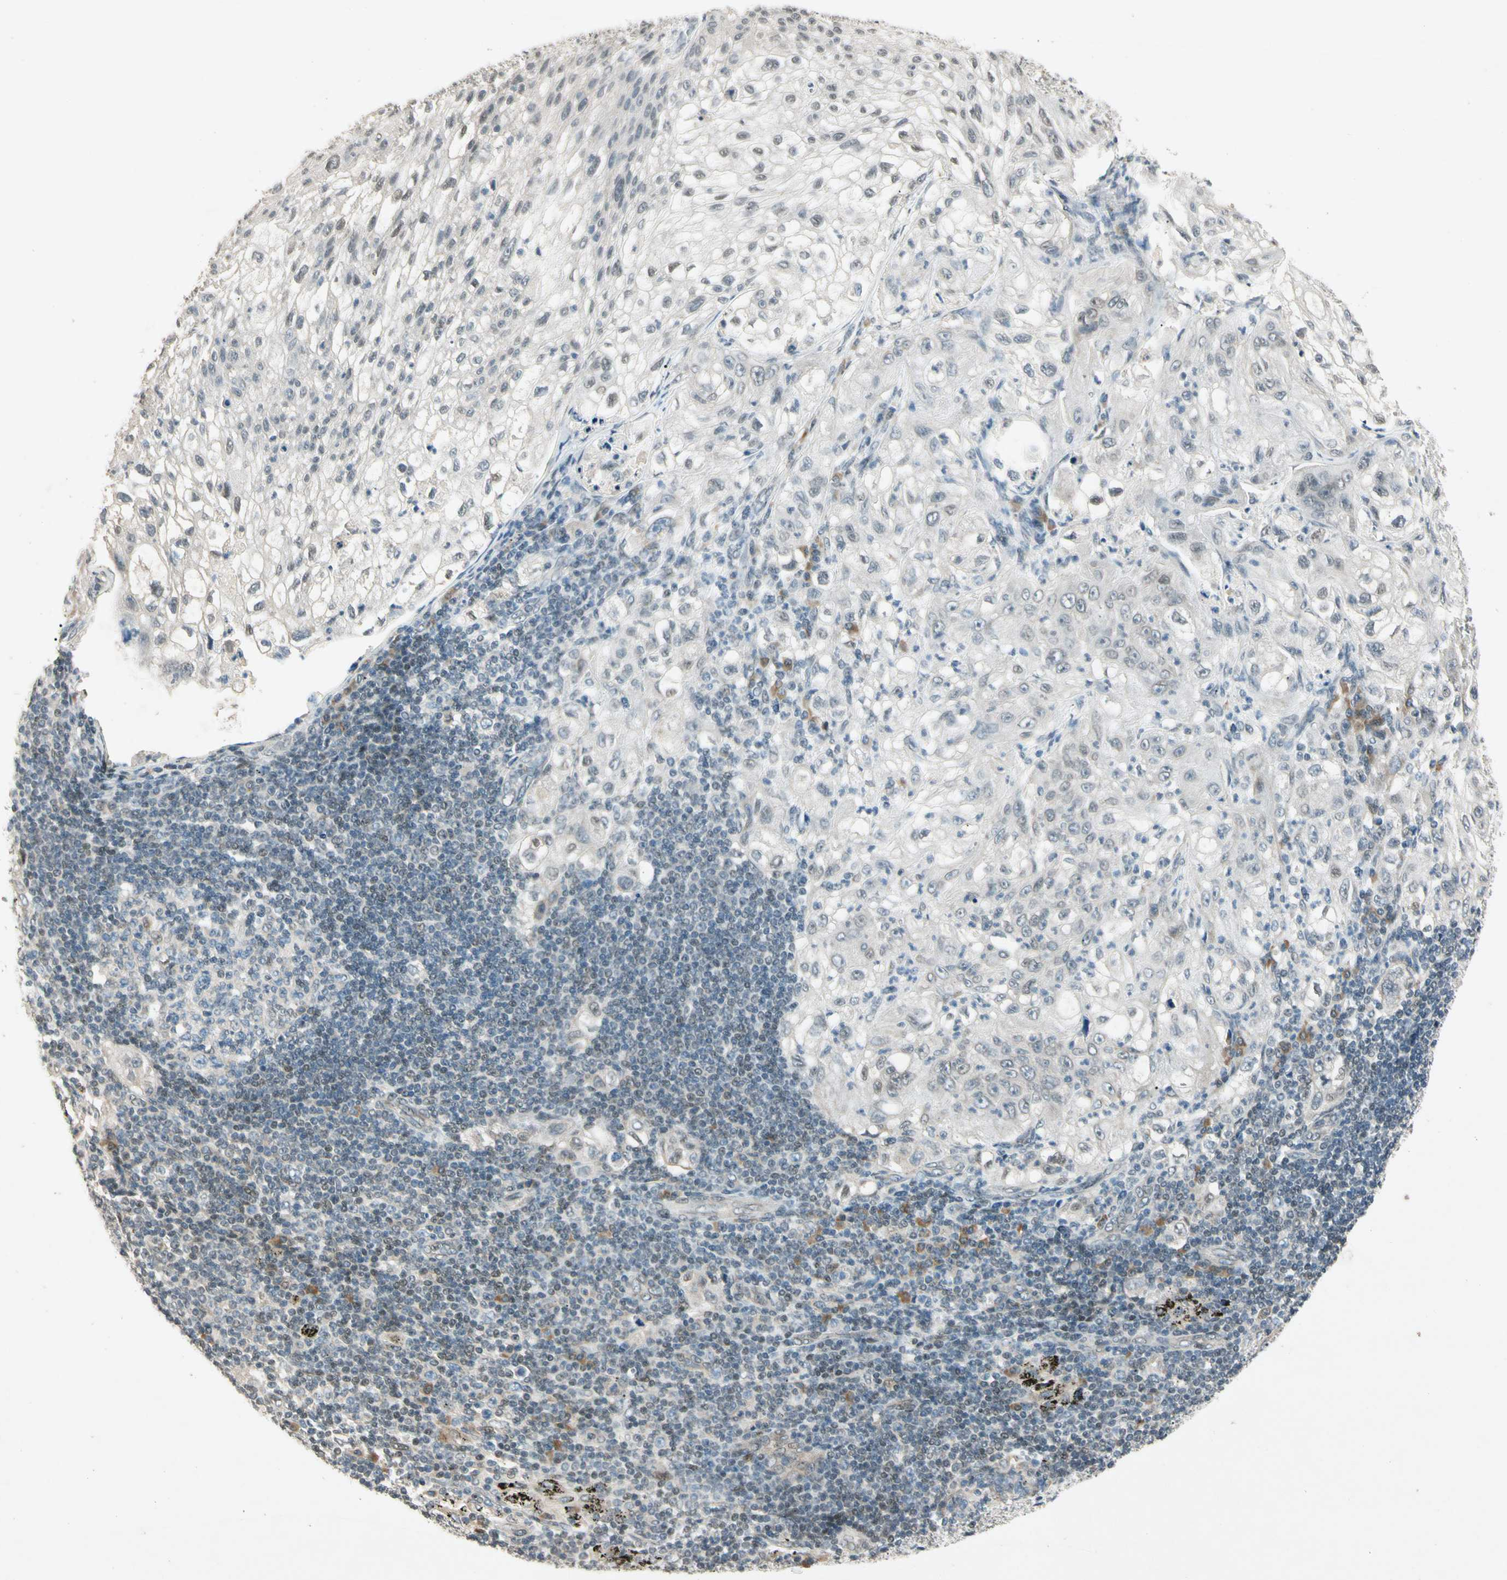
{"staining": {"intensity": "weak", "quantity": "<25%", "location": "cytoplasmic/membranous"}, "tissue": "lung cancer", "cell_type": "Tumor cells", "image_type": "cancer", "snomed": [{"axis": "morphology", "description": "Inflammation, NOS"}, {"axis": "morphology", "description": "Squamous cell carcinoma, NOS"}, {"axis": "topography", "description": "Lymph node"}, {"axis": "topography", "description": "Soft tissue"}, {"axis": "topography", "description": "Lung"}], "caption": "Immunohistochemical staining of lung squamous cell carcinoma reveals no significant expression in tumor cells. Brightfield microscopy of immunohistochemistry (IHC) stained with DAB (brown) and hematoxylin (blue), captured at high magnification.", "gene": "ZBTB4", "patient": {"sex": "male", "age": 66}}